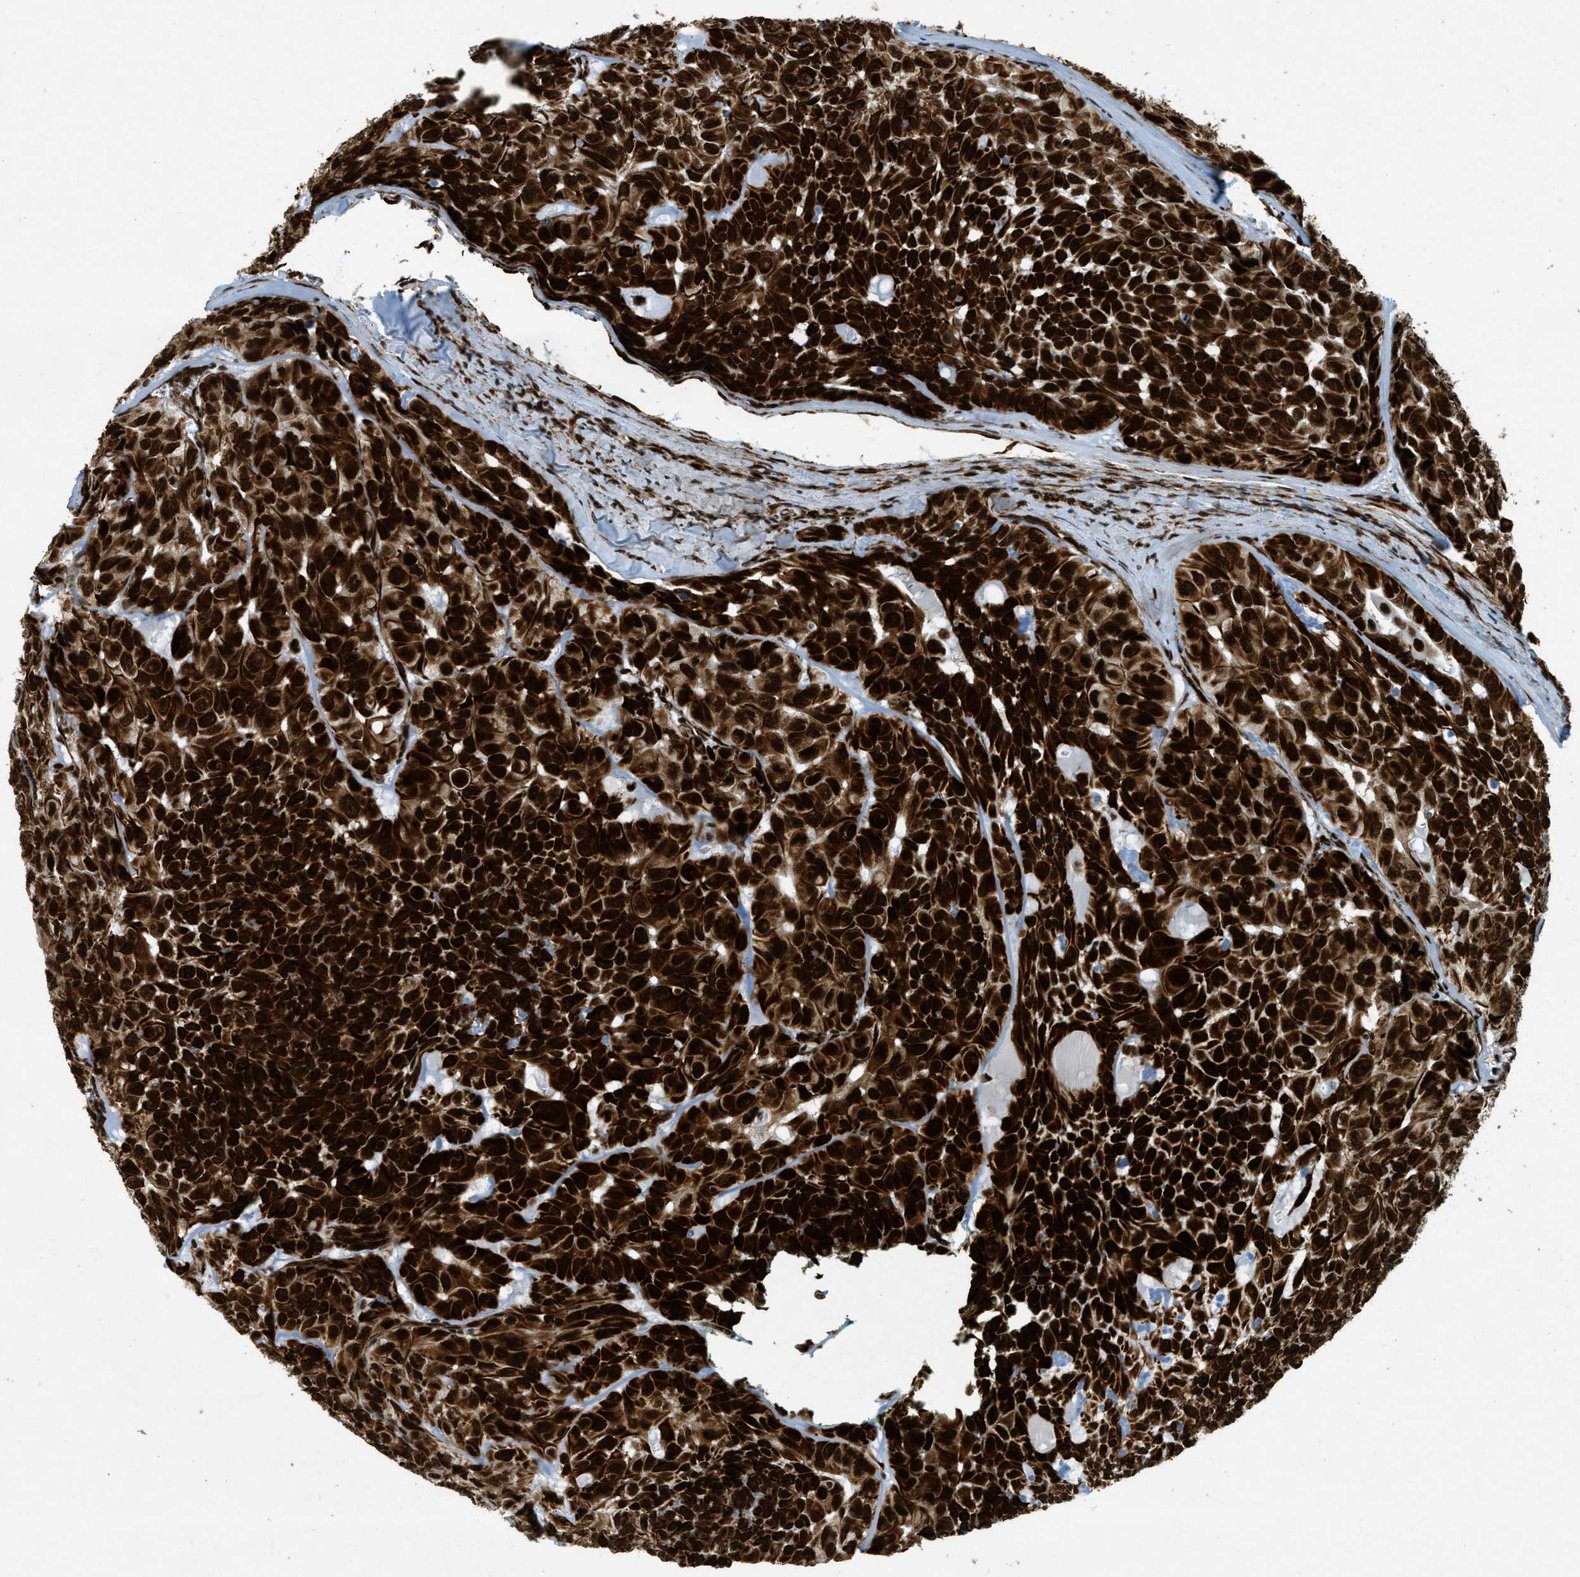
{"staining": {"intensity": "strong", "quantity": ">75%", "location": "cytoplasmic/membranous,nuclear"}, "tissue": "head and neck cancer", "cell_type": "Tumor cells", "image_type": "cancer", "snomed": [{"axis": "morphology", "description": "Adenocarcinoma, NOS"}, {"axis": "topography", "description": "Salivary gland, NOS"}, {"axis": "topography", "description": "Head-Neck"}], "caption": "IHC photomicrograph of neoplastic tissue: head and neck cancer (adenocarcinoma) stained using immunohistochemistry (IHC) reveals high levels of strong protein expression localized specifically in the cytoplasmic/membranous and nuclear of tumor cells, appearing as a cytoplasmic/membranous and nuclear brown color.", "gene": "ZFR", "patient": {"sex": "female", "age": 76}}